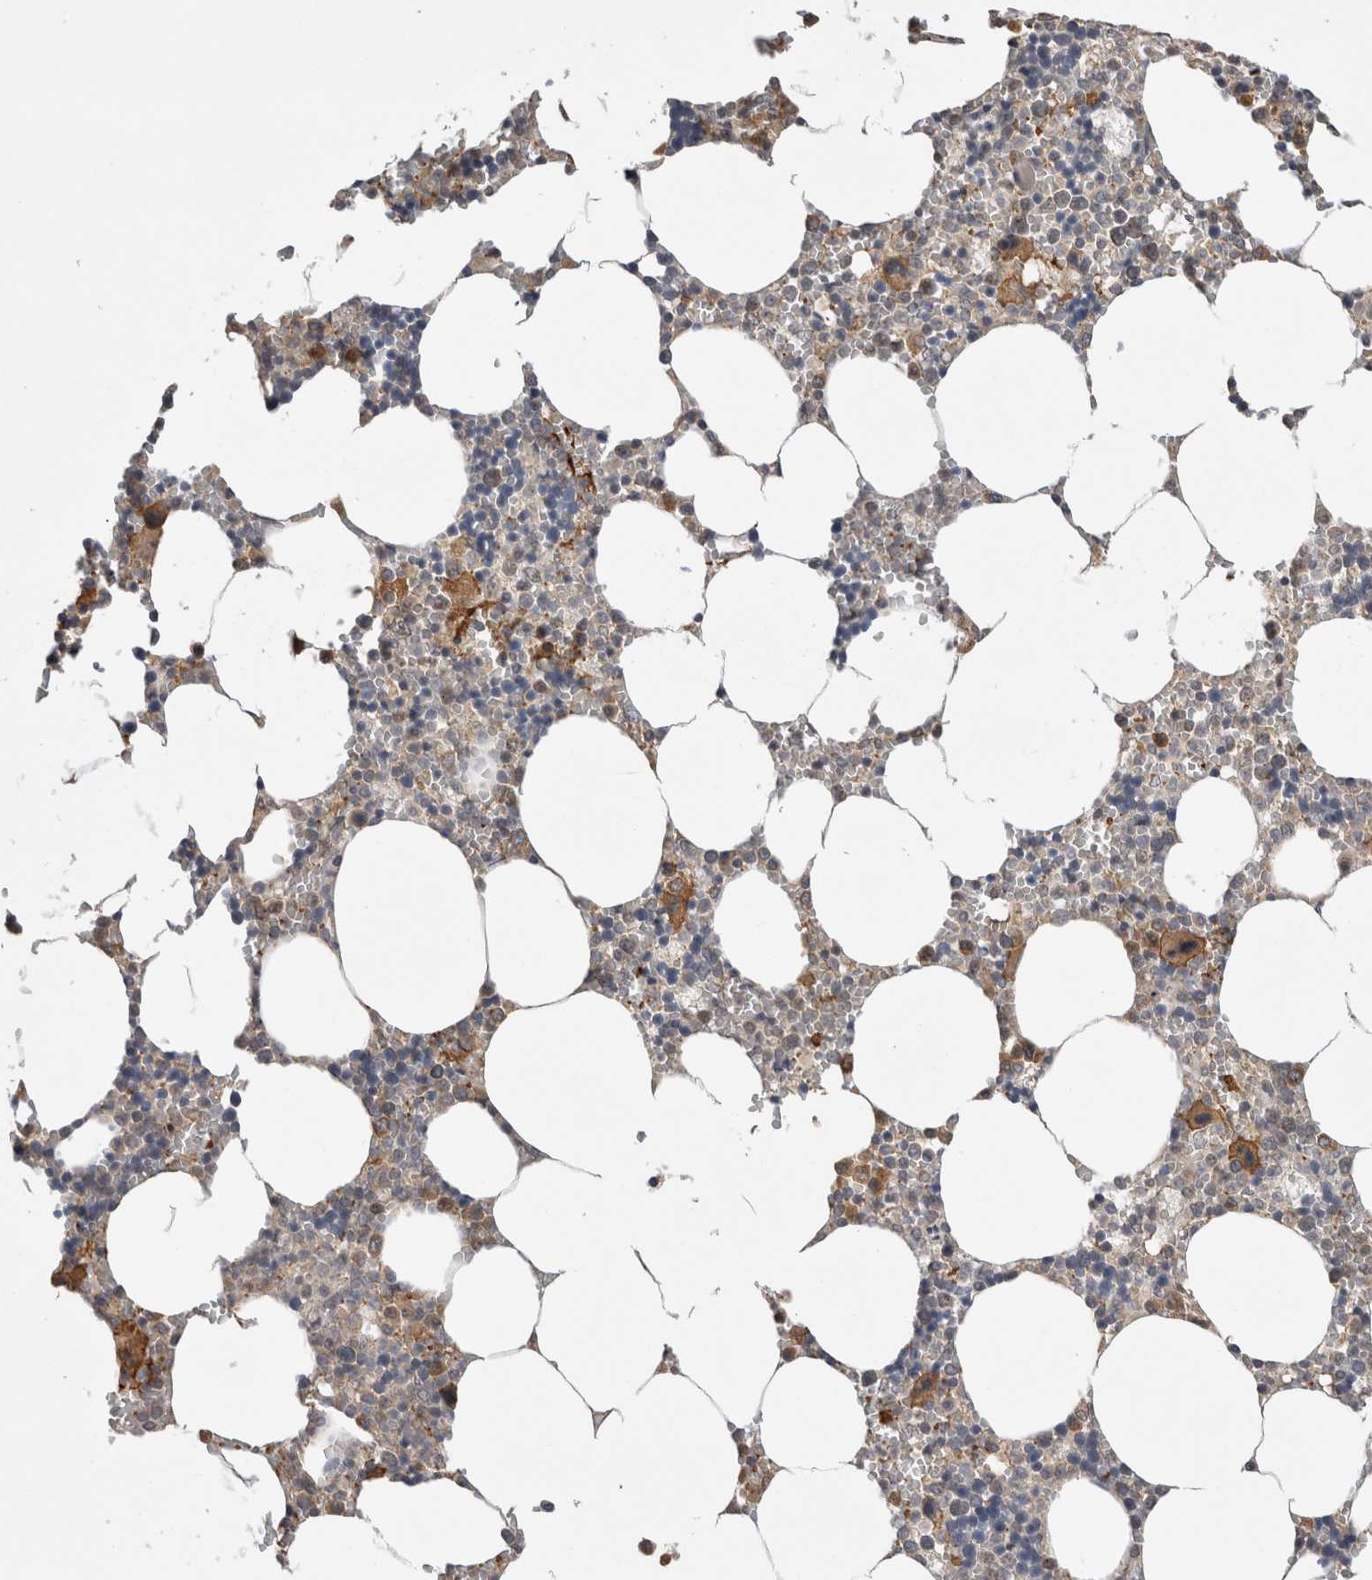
{"staining": {"intensity": "moderate", "quantity": "<25%", "location": "cytoplasmic/membranous"}, "tissue": "bone marrow", "cell_type": "Hematopoietic cells", "image_type": "normal", "snomed": [{"axis": "morphology", "description": "Normal tissue, NOS"}, {"axis": "topography", "description": "Bone marrow"}], "caption": "Protein analysis of normal bone marrow reveals moderate cytoplasmic/membranous staining in approximately <25% of hematopoietic cells. (DAB IHC with brightfield microscopy, high magnification).", "gene": "ARHGAP29", "patient": {"sex": "male", "age": 70}}